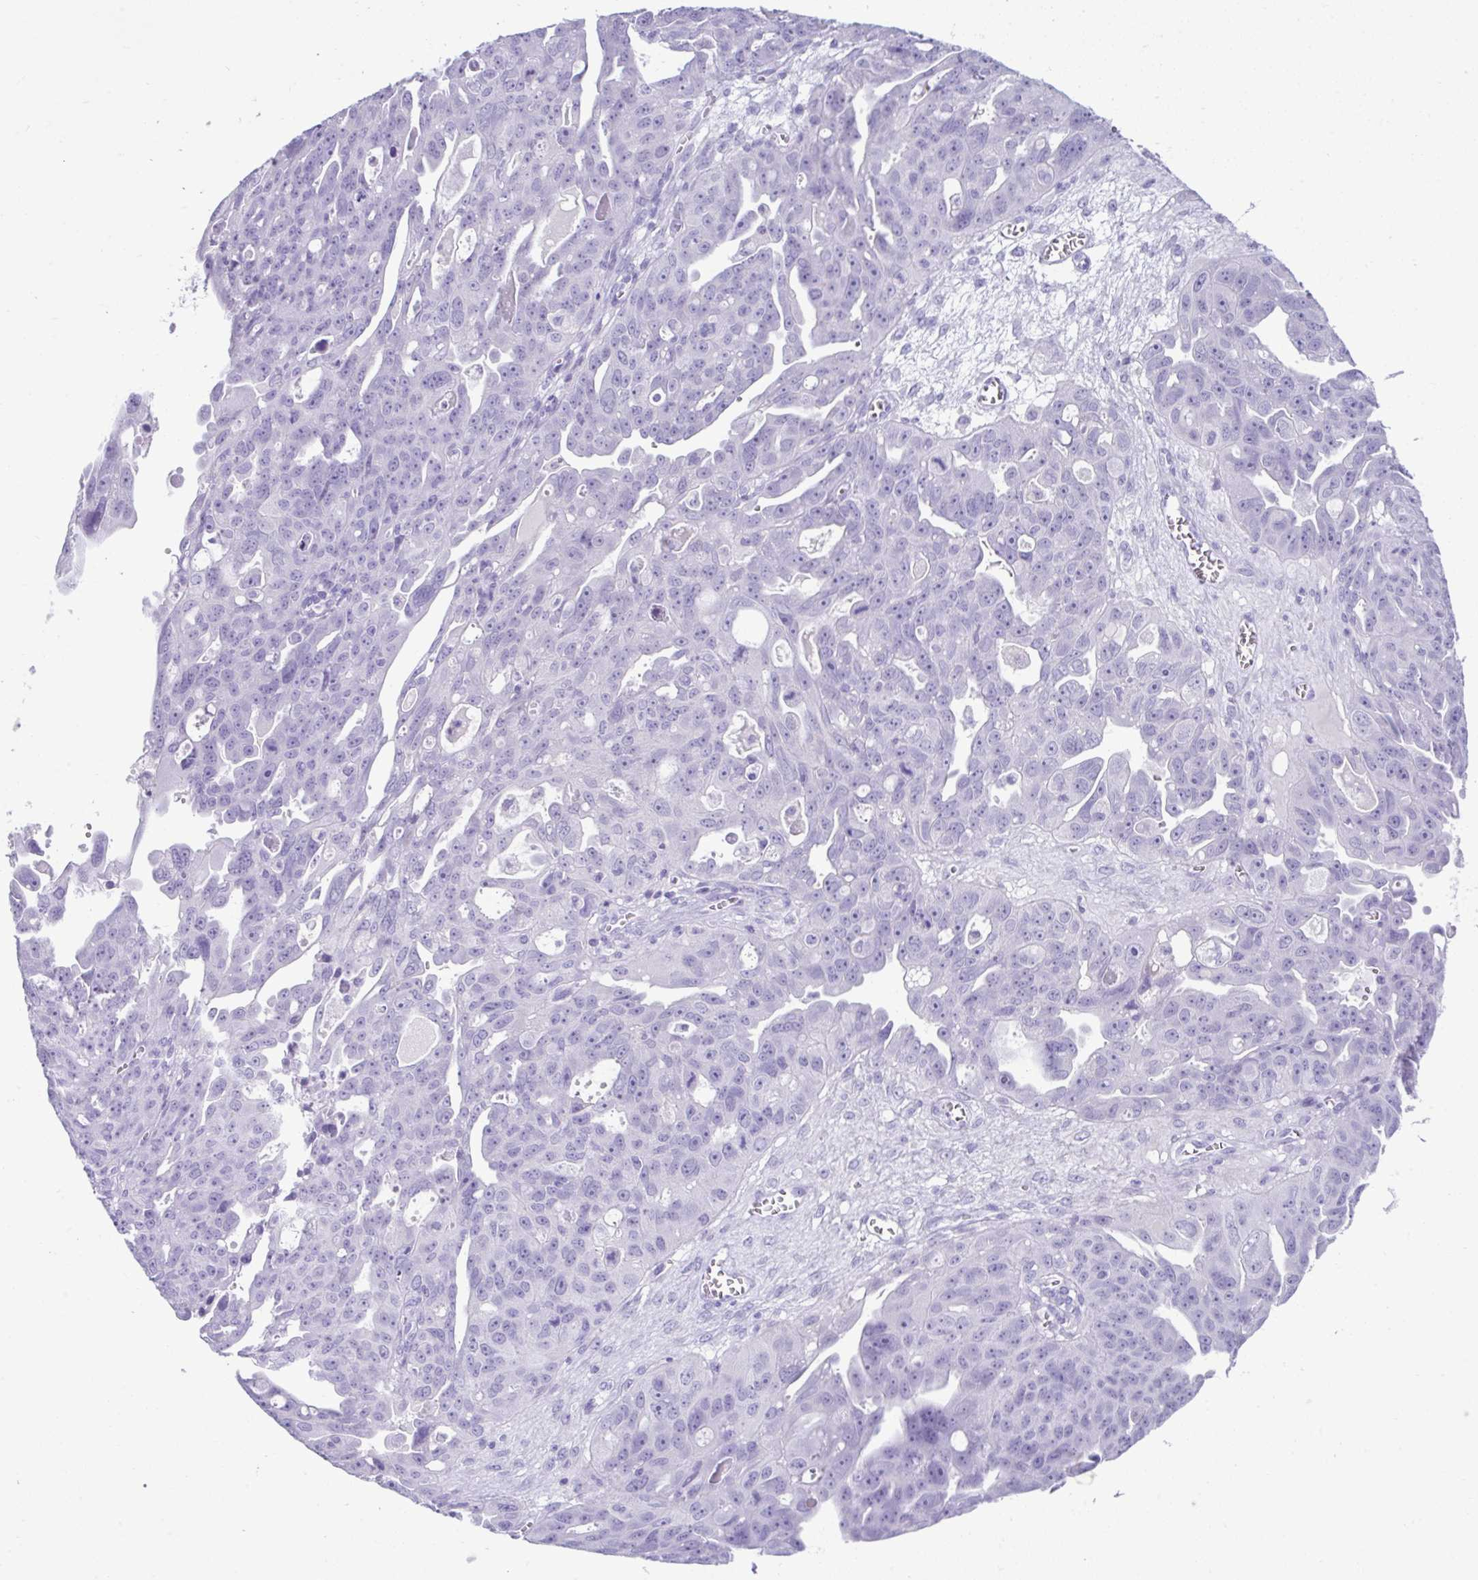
{"staining": {"intensity": "negative", "quantity": "none", "location": "none"}, "tissue": "ovarian cancer", "cell_type": "Tumor cells", "image_type": "cancer", "snomed": [{"axis": "morphology", "description": "Carcinoma, endometroid"}, {"axis": "topography", "description": "Ovary"}], "caption": "Ovarian cancer was stained to show a protein in brown. There is no significant expression in tumor cells.", "gene": "PSCA", "patient": {"sex": "female", "age": 70}}